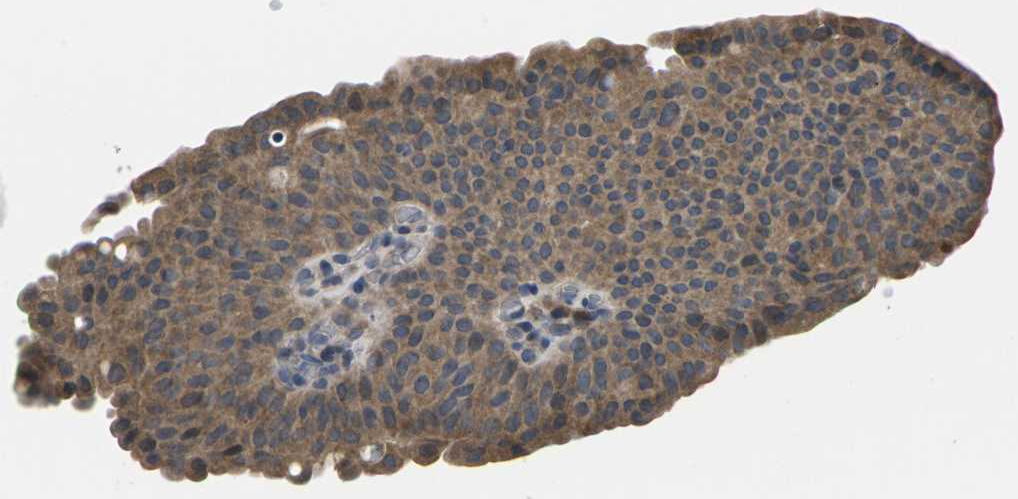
{"staining": {"intensity": "moderate", "quantity": ">75%", "location": "cytoplasmic/membranous"}, "tissue": "urothelial cancer", "cell_type": "Tumor cells", "image_type": "cancer", "snomed": [{"axis": "morphology", "description": "Urothelial carcinoma, Low grade"}, {"axis": "topography", "description": "Urinary bladder"}], "caption": "This image reveals immunohistochemistry staining of human low-grade urothelial carcinoma, with medium moderate cytoplasmic/membranous staining in about >75% of tumor cells.", "gene": "ERGIC3", "patient": {"sex": "female", "age": 75}}